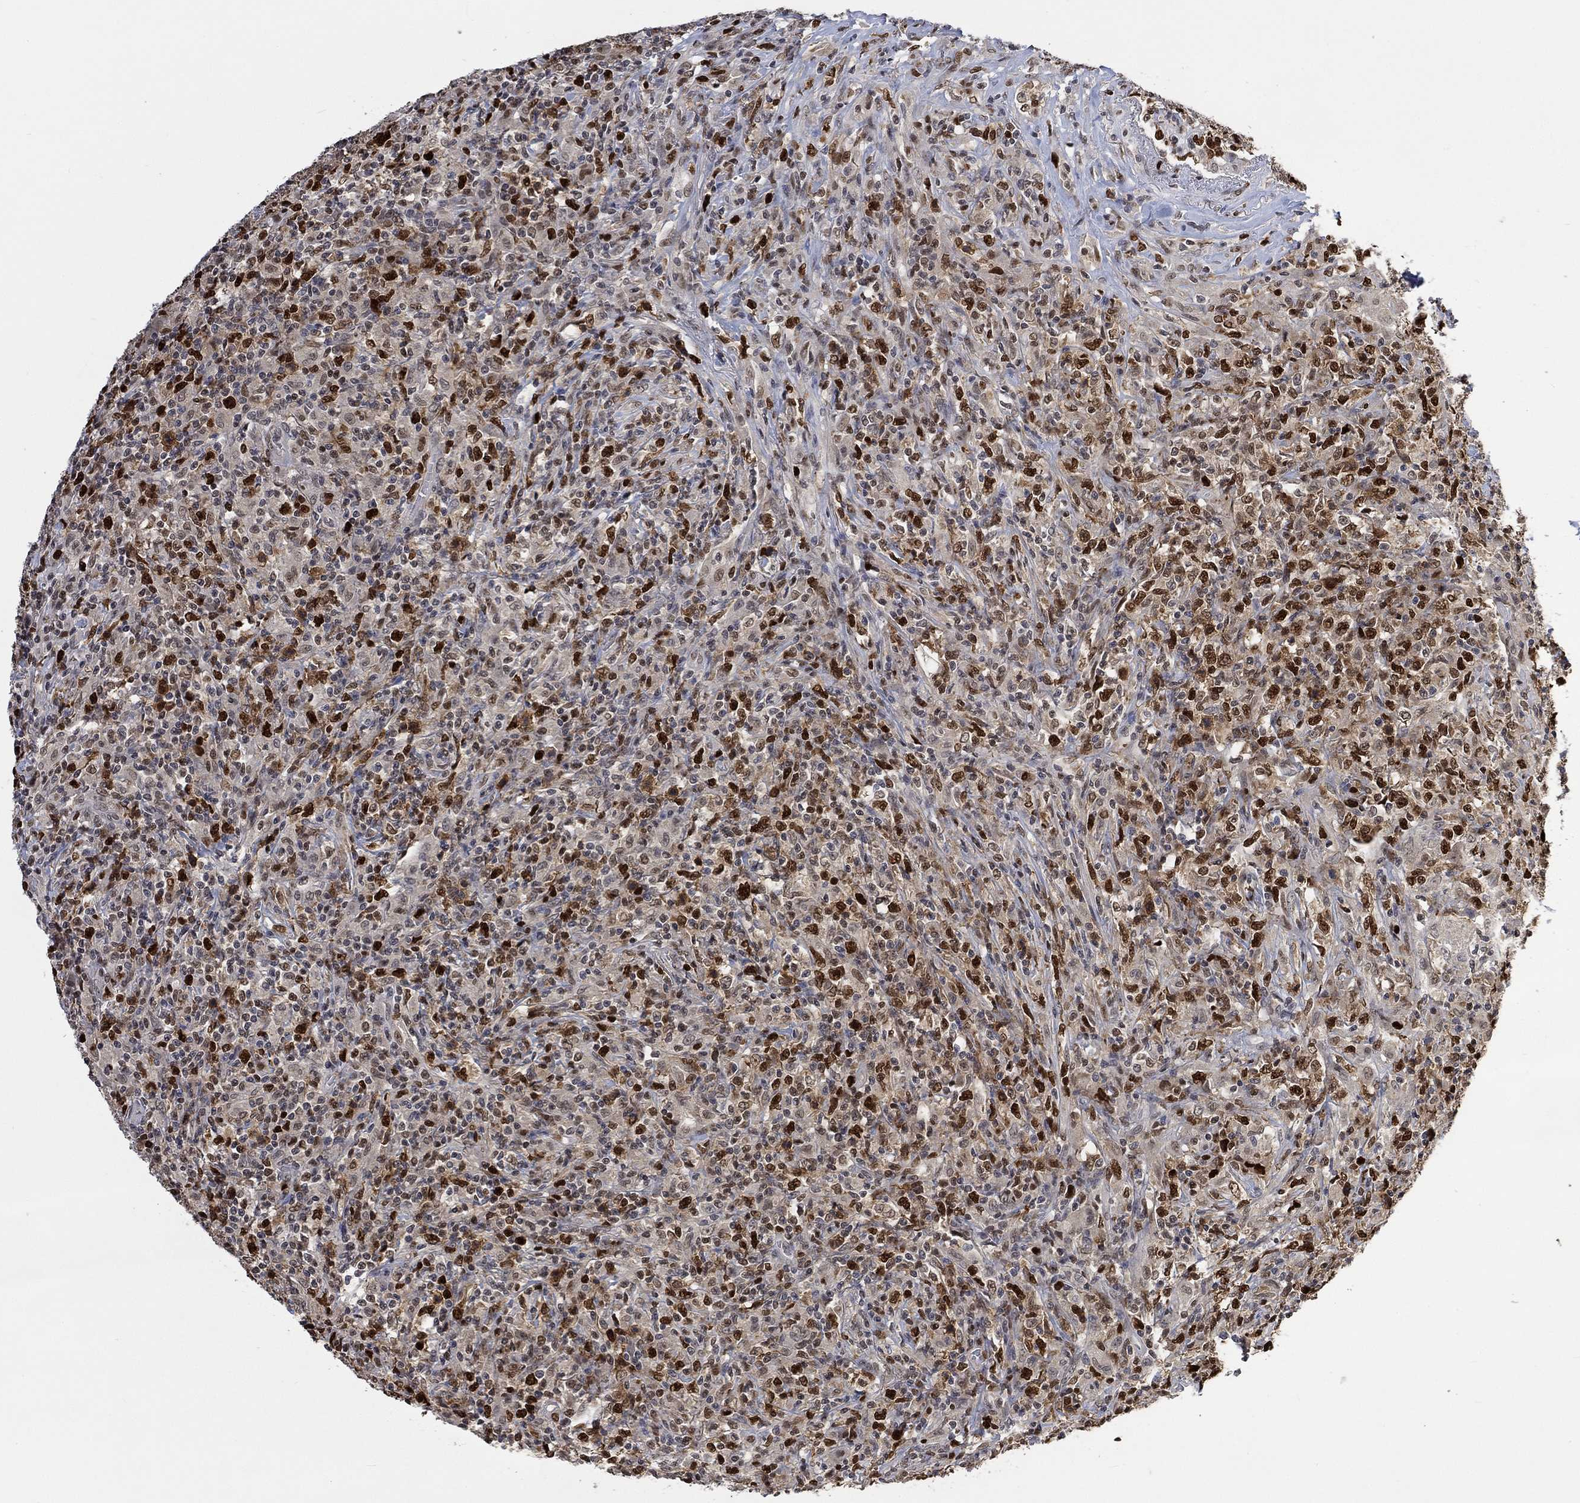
{"staining": {"intensity": "strong", "quantity": "<25%", "location": "cytoplasmic/membranous,nuclear"}, "tissue": "lymphoma", "cell_type": "Tumor cells", "image_type": "cancer", "snomed": [{"axis": "morphology", "description": "Malignant lymphoma, non-Hodgkin's type, High grade"}, {"axis": "topography", "description": "Lung"}], "caption": "Lymphoma stained with IHC displays strong cytoplasmic/membranous and nuclear expression in approximately <25% of tumor cells.", "gene": "RAD54L2", "patient": {"sex": "male", "age": 79}}